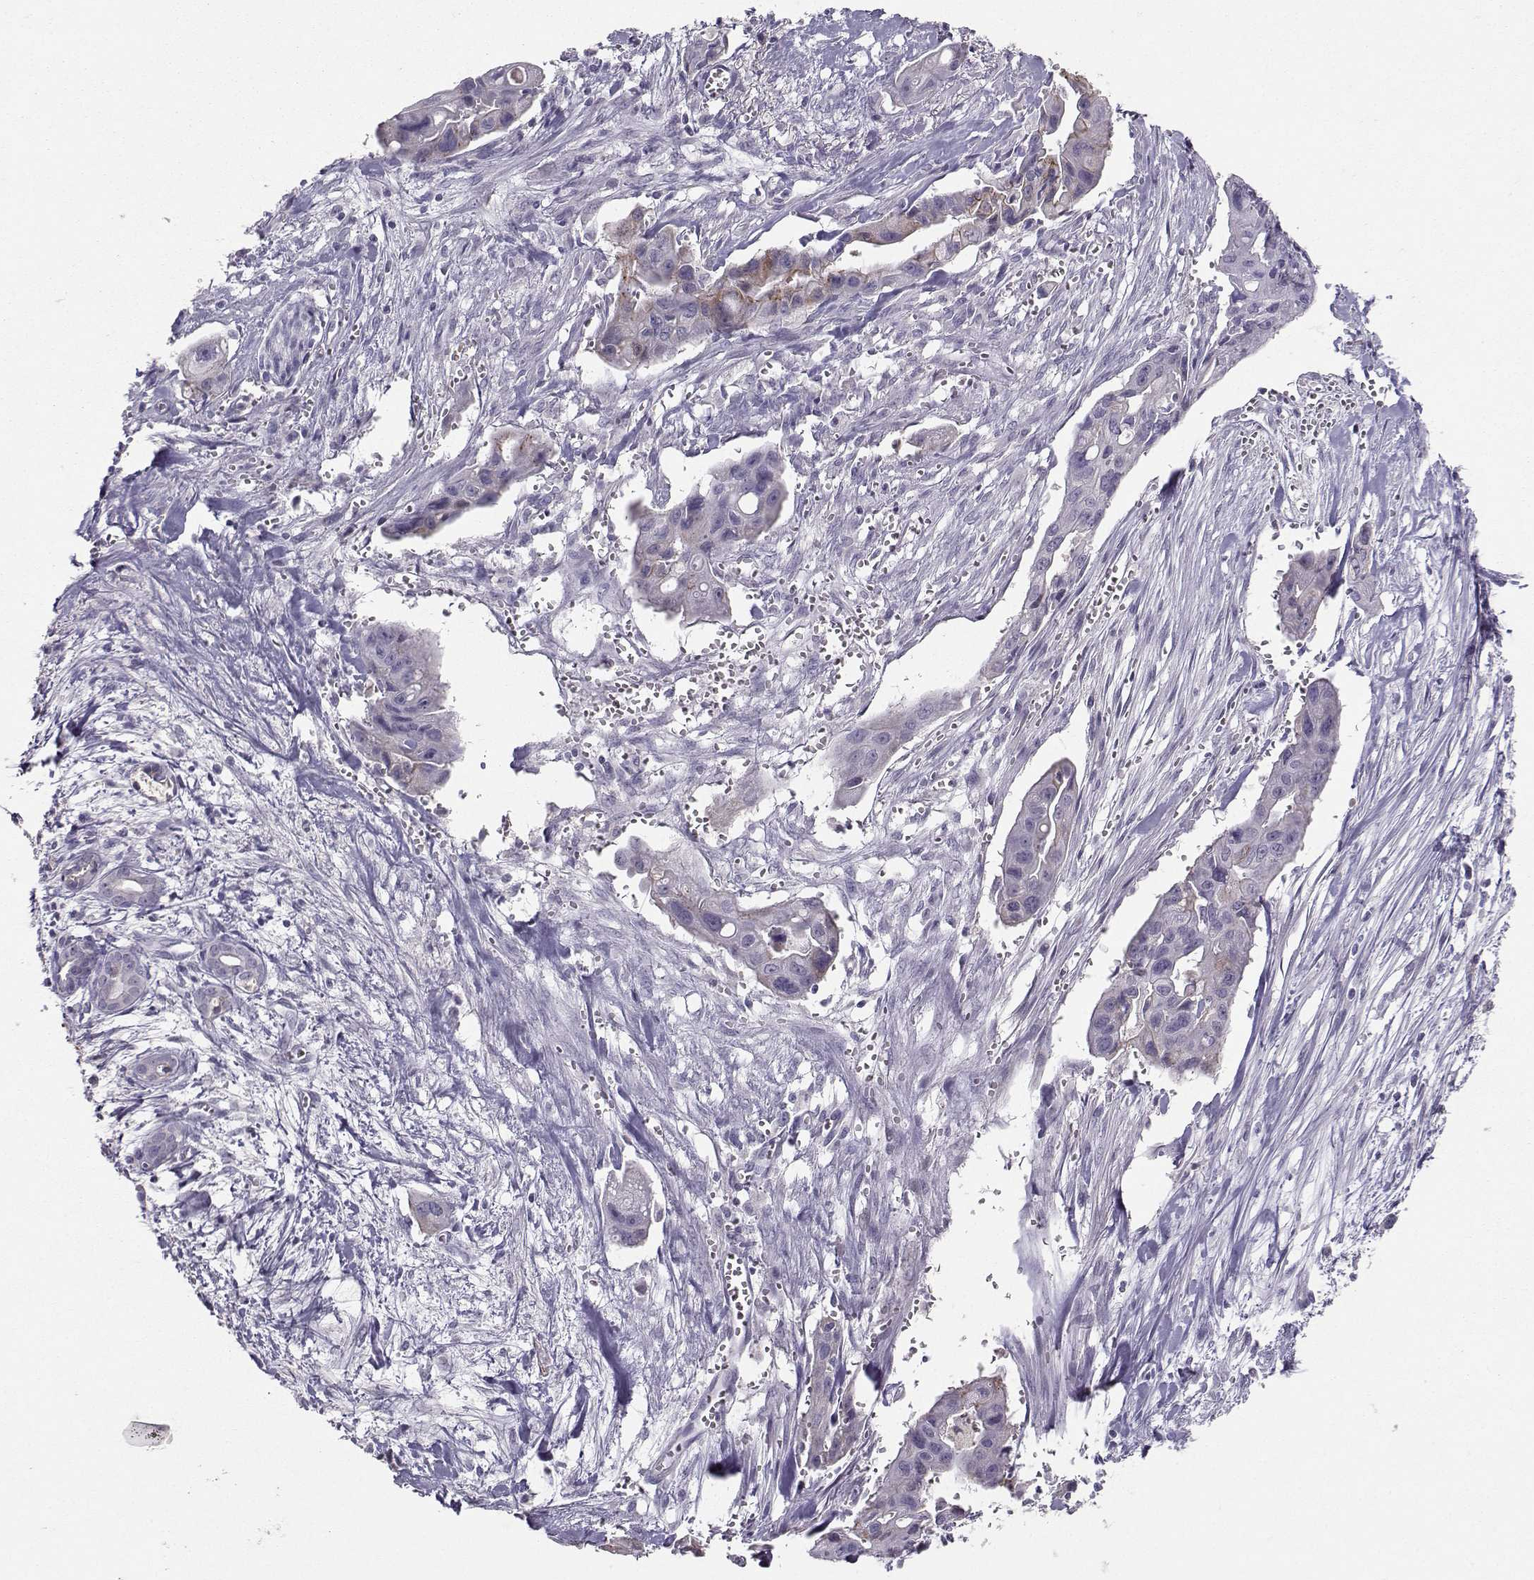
{"staining": {"intensity": "negative", "quantity": "none", "location": "none"}, "tissue": "pancreatic cancer", "cell_type": "Tumor cells", "image_type": "cancer", "snomed": [{"axis": "morphology", "description": "Adenocarcinoma, NOS"}, {"axis": "topography", "description": "Pancreas"}], "caption": "Immunohistochemistry (IHC) image of human adenocarcinoma (pancreatic) stained for a protein (brown), which demonstrates no staining in tumor cells.", "gene": "PKP2", "patient": {"sex": "male", "age": 60}}